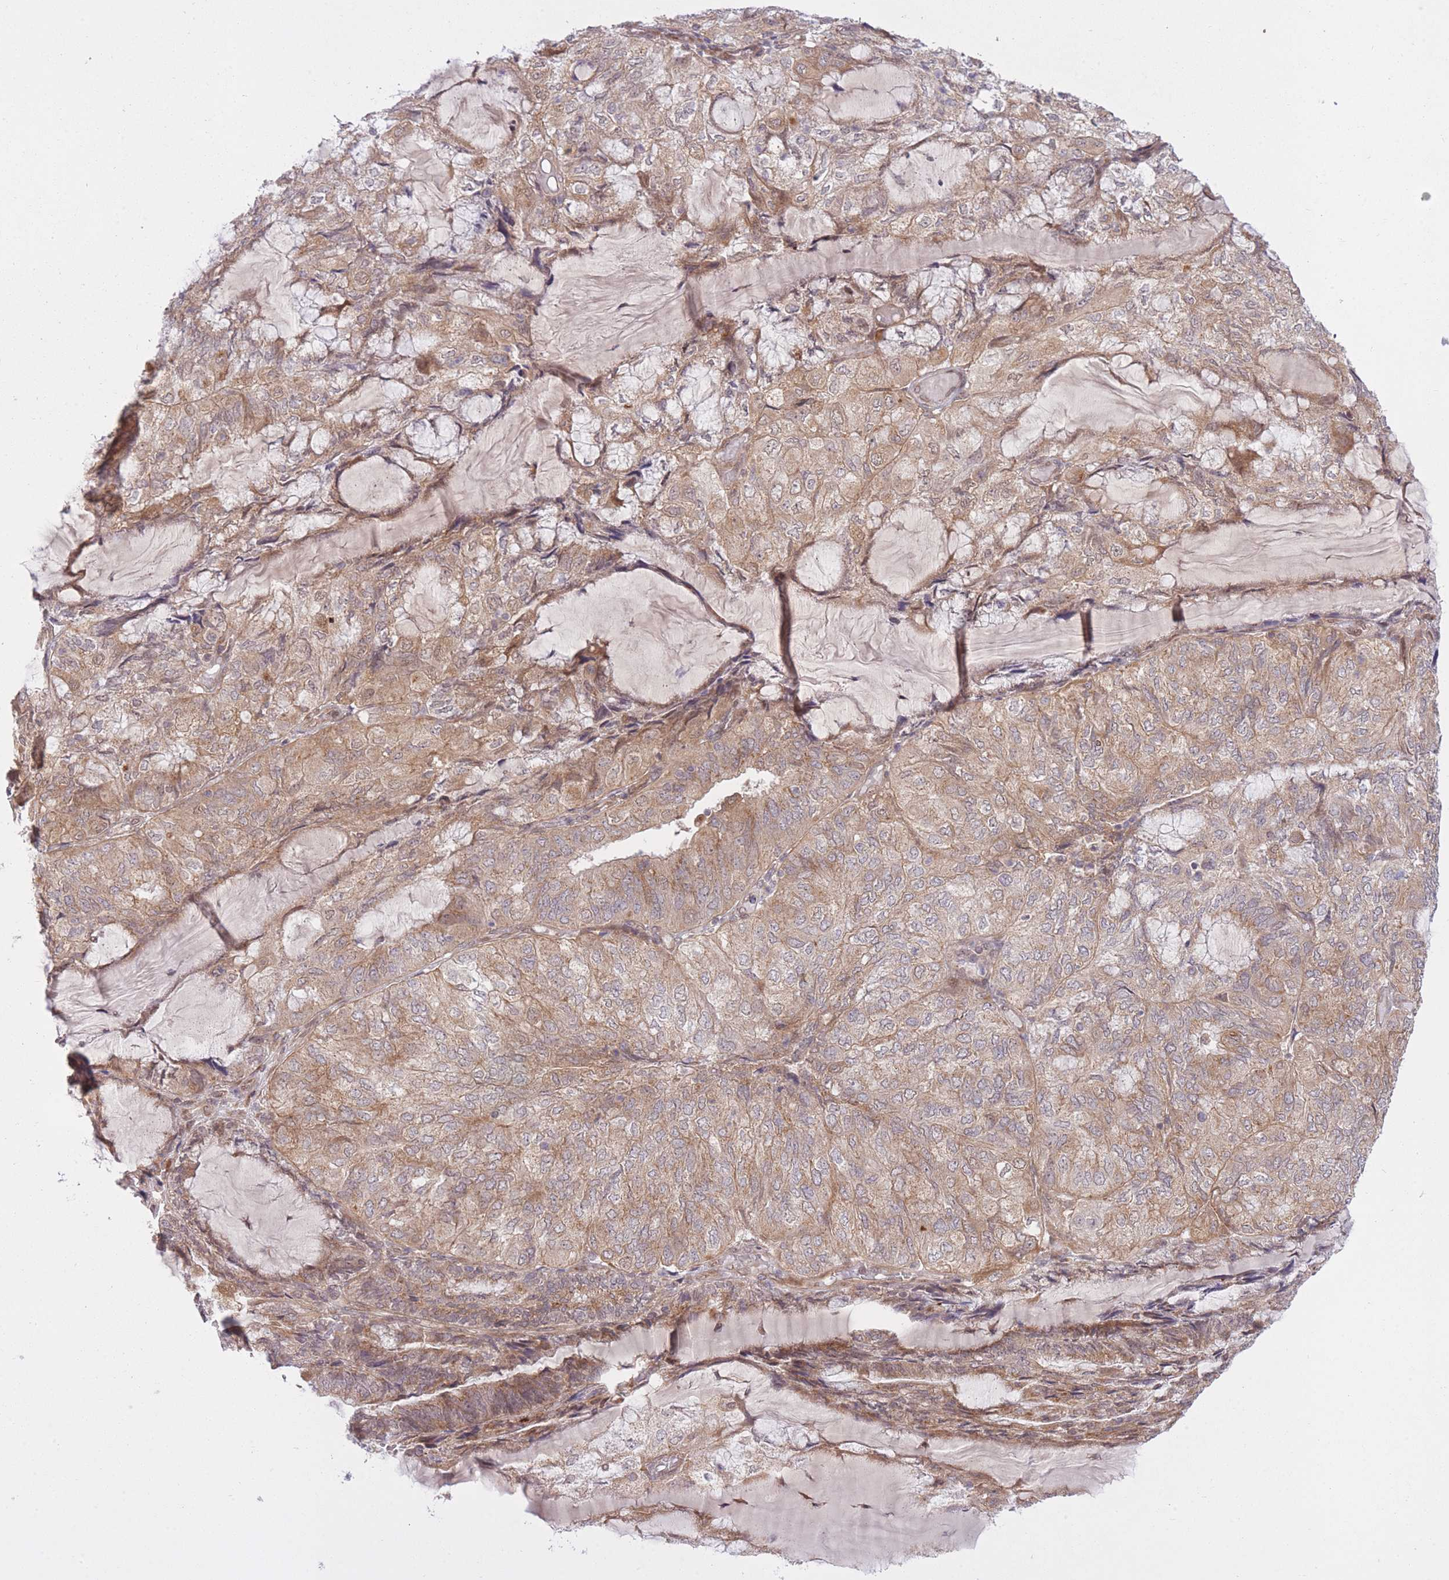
{"staining": {"intensity": "moderate", "quantity": ">75%", "location": "cytoplasmic/membranous"}, "tissue": "endometrial cancer", "cell_type": "Tumor cells", "image_type": "cancer", "snomed": [{"axis": "morphology", "description": "Adenocarcinoma, NOS"}, {"axis": "topography", "description": "Endometrium"}], "caption": "The micrograph exhibits staining of endometrial cancer (adenocarcinoma), revealing moderate cytoplasmic/membranous protein staining (brown color) within tumor cells.", "gene": "ZNF391", "patient": {"sex": "female", "age": 81}}